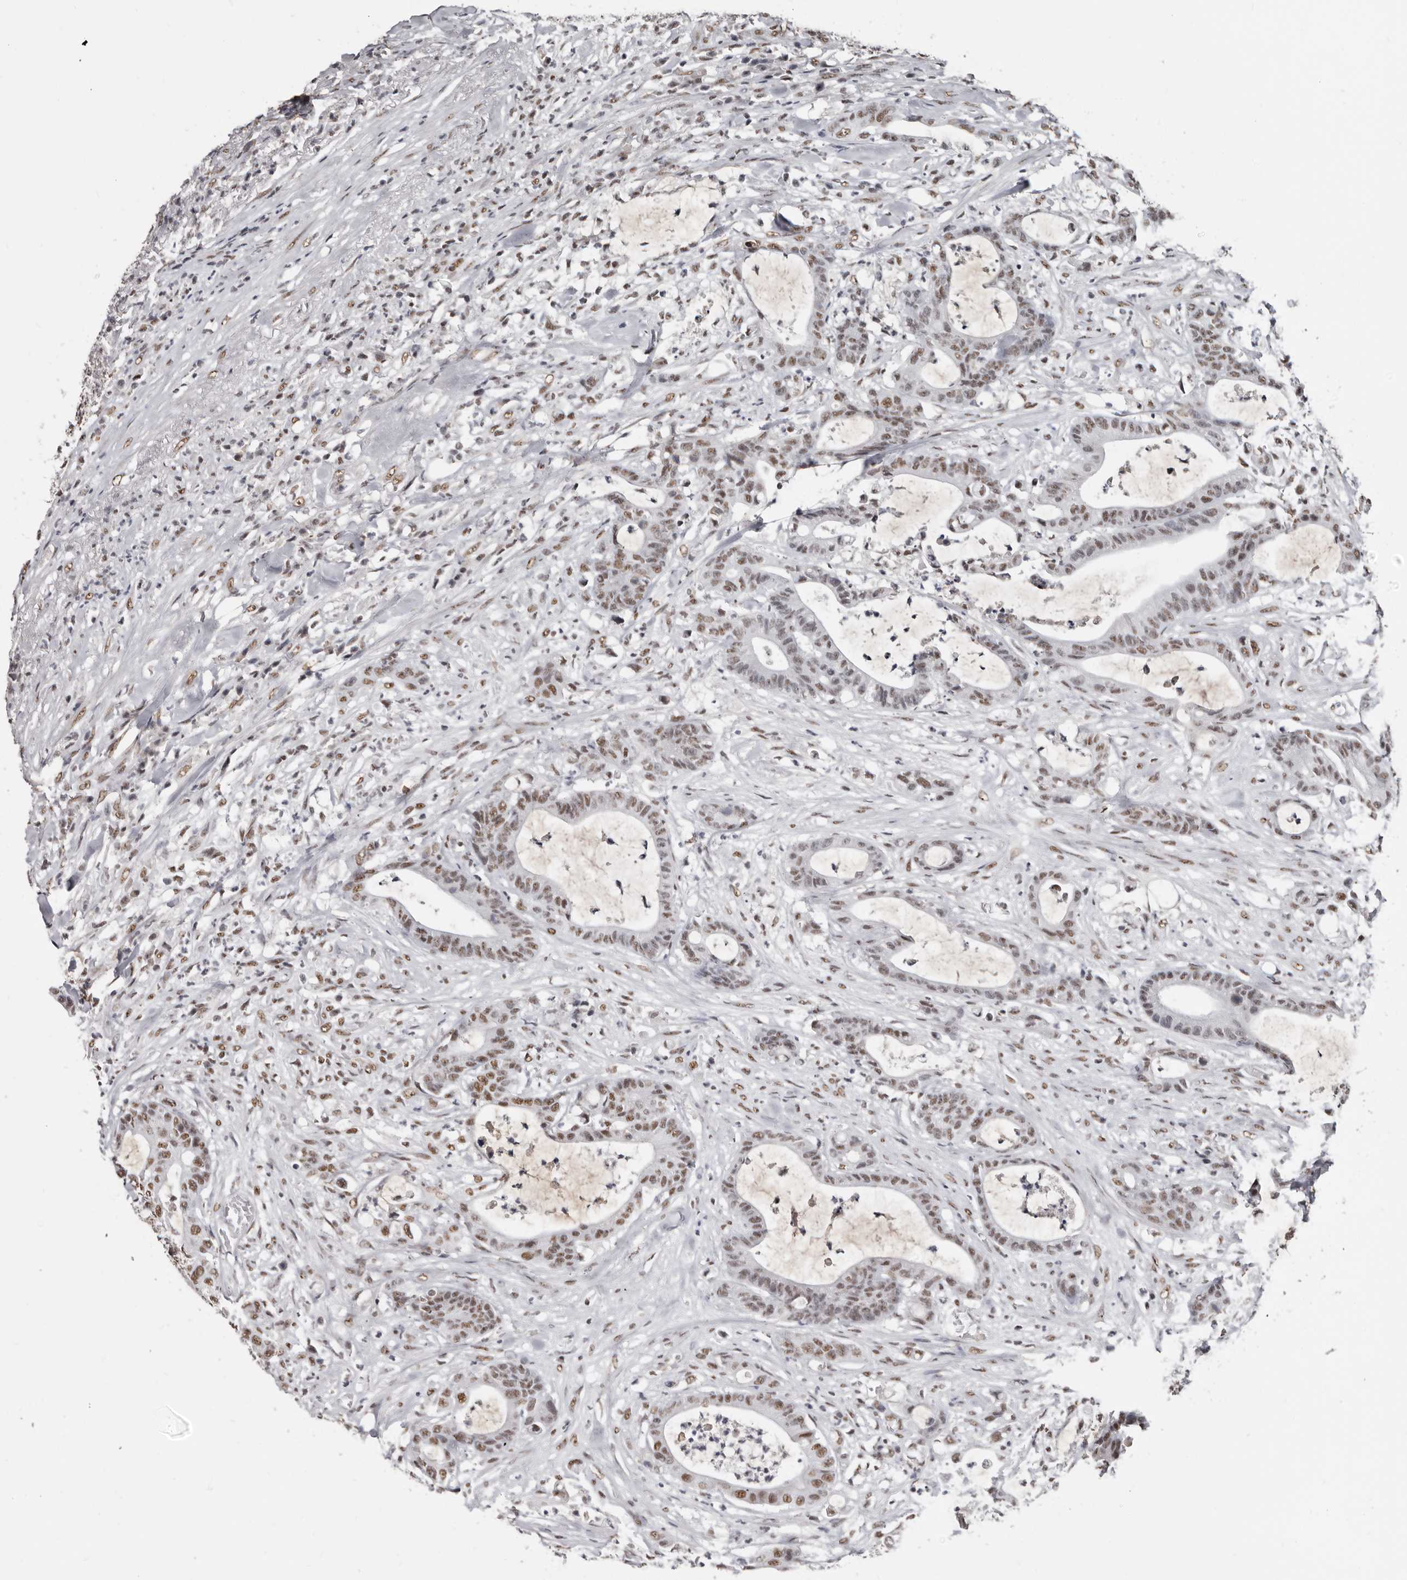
{"staining": {"intensity": "moderate", "quantity": ">75%", "location": "nuclear"}, "tissue": "colorectal cancer", "cell_type": "Tumor cells", "image_type": "cancer", "snomed": [{"axis": "morphology", "description": "Adenocarcinoma, NOS"}, {"axis": "topography", "description": "Colon"}], "caption": "IHC micrograph of neoplastic tissue: colorectal cancer stained using IHC reveals medium levels of moderate protein expression localized specifically in the nuclear of tumor cells, appearing as a nuclear brown color.", "gene": "SCAF4", "patient": {"sex": "female", "age": 84}}